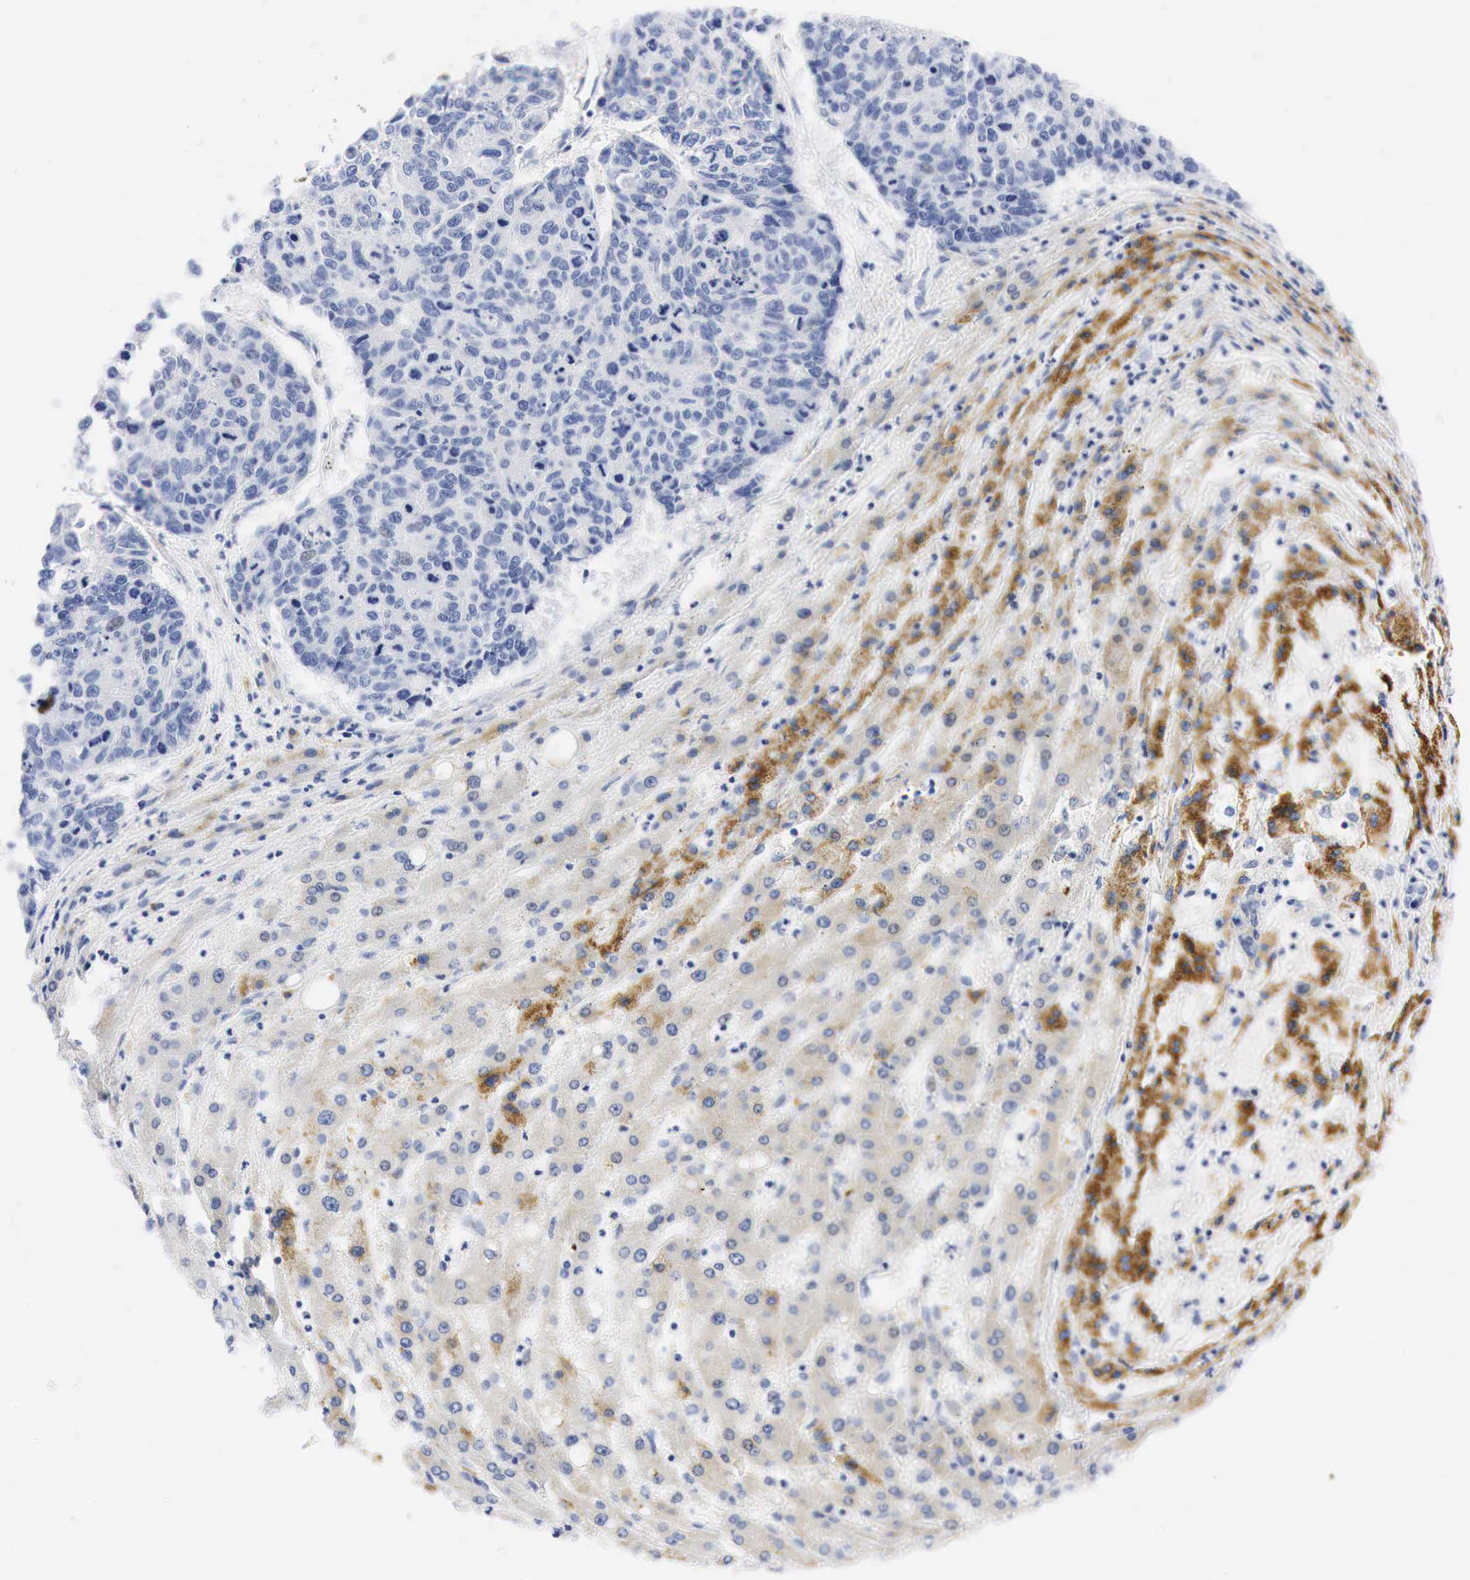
{"staining": {"intensity": "negative", "quantity": "none", "location": "none"}, "tissue": "liver cancer", "cell_type": "Tumor cells", "image_type": "cancer", "snomed": [{"axis": "morphology", "description": "Carcinoma, metastatic, NOS"}, {"axis": "topography", "description": "Liver"}], "caption": "The image reveals no significant staining in tumor cells of liver cancer.", "gene": "NKX2-1", "patient": {"sex": "male", "age": 49}}